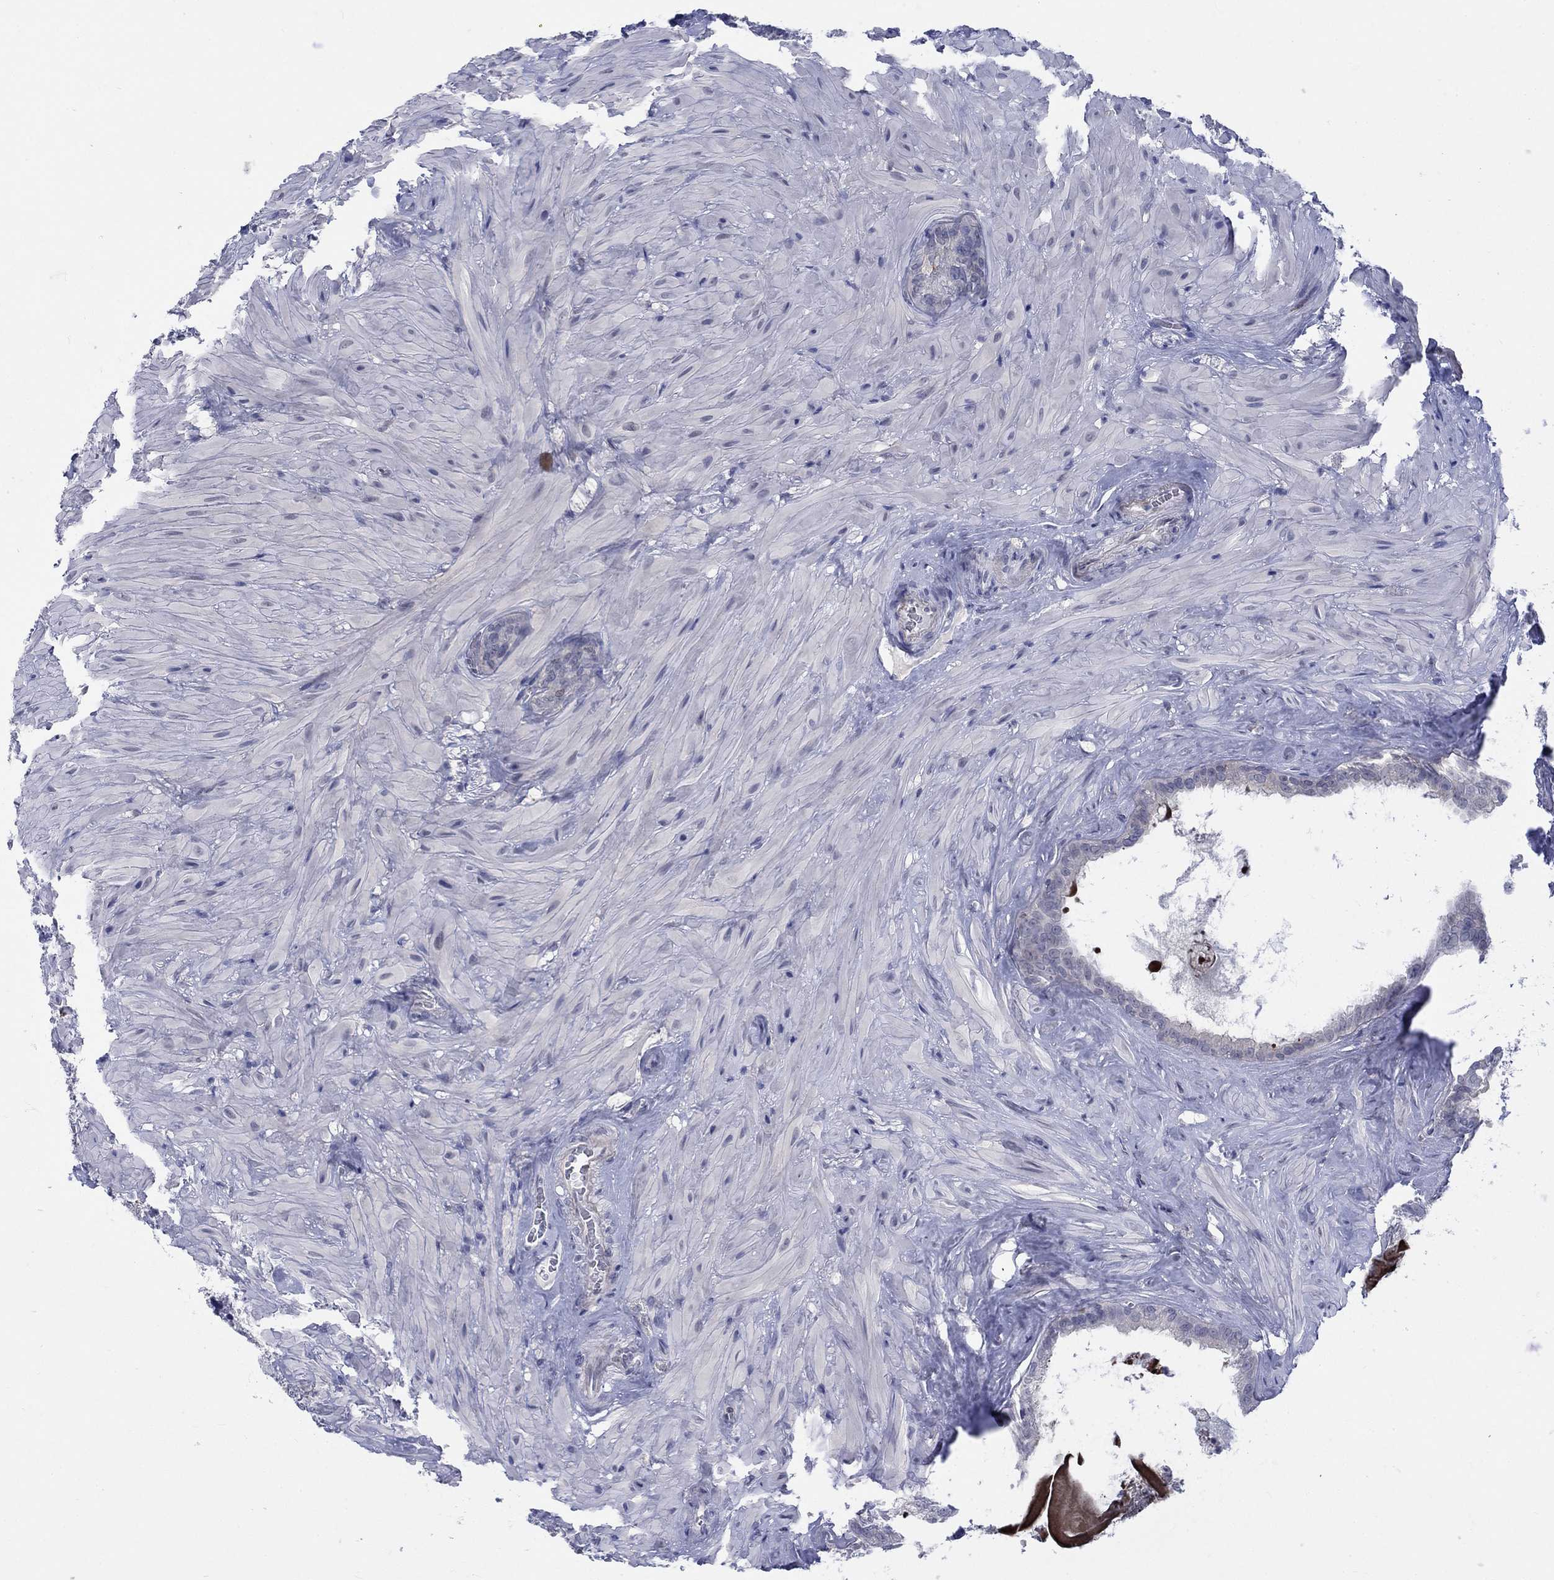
{"staining": {"intensity": "negative", "quantity": "none", "location": "none"}, "tissue": "seminal vesicle", "cell_type": "Glandular cells", "image_type": "normal", "snomed": [{"axis": "morphology", "description": "Normal tissue, NOS"}, {"axis": "topography", "description": "Seminal veicle"}], "caption": "IHC histopathology image of benign seminal vesicle stained for a protein (brown), which exhibits no expression in glandular cells.", "gene": "EGFLAM", "patient": {"sex": "male", "age": 72}}